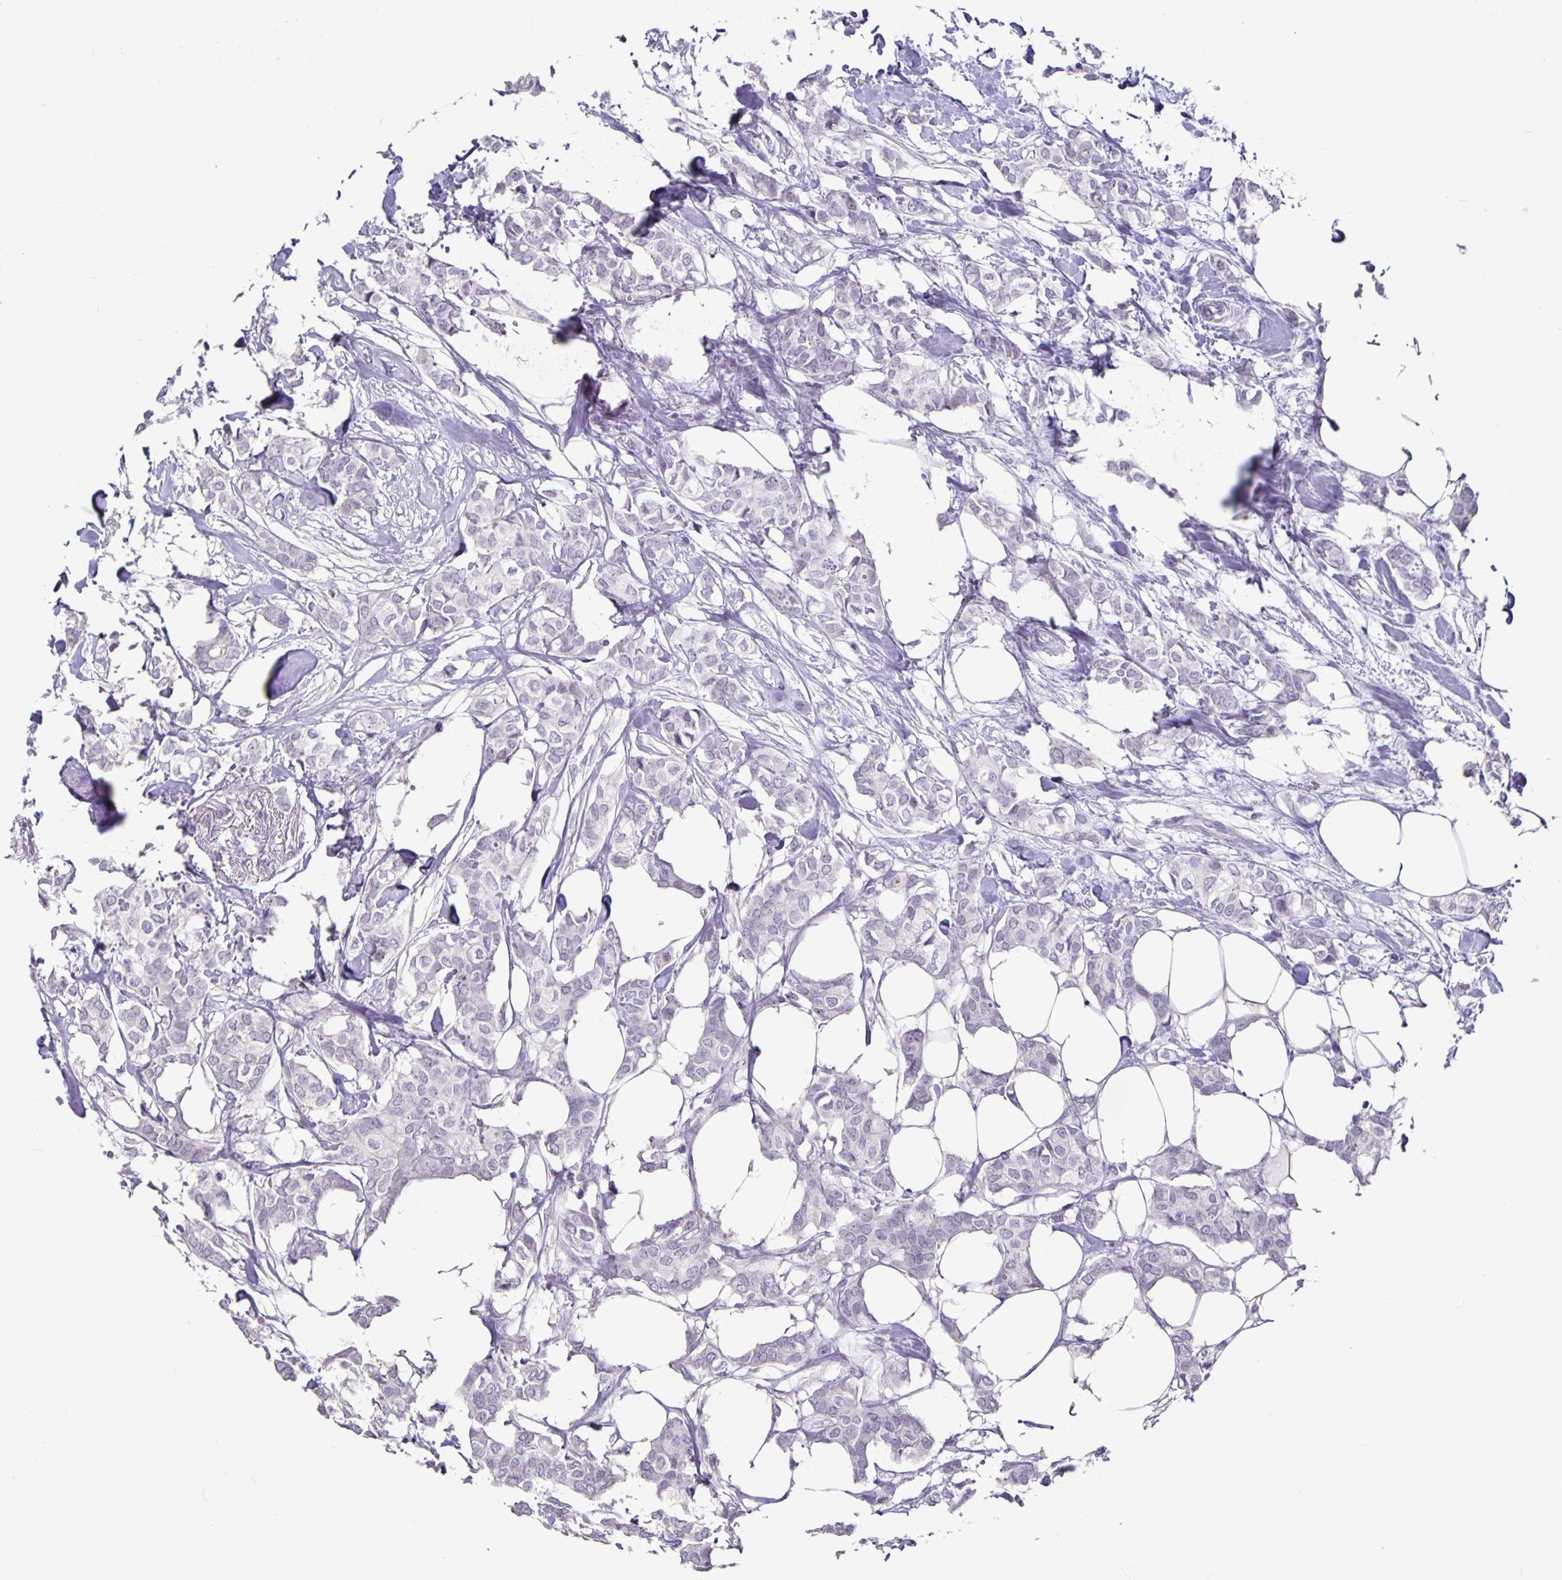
{"staining": {"intensity": "negative", "quantity": "none", "location": "none"}, "tissue": "breast cancer", "cell_type": "Tumor cells", "image_type": "cancer", "snomed": [{"axis": "morphology", "description": "Duct carcinoma"}, {"axis": "topography", "description": "Breast"}], "caption": "The micrograph displays no significant expression in tumor cells of invasive ductal carcinoma (breast).", "gene": "OLIG2", "patient": {"sex": "female", "age": 62}}